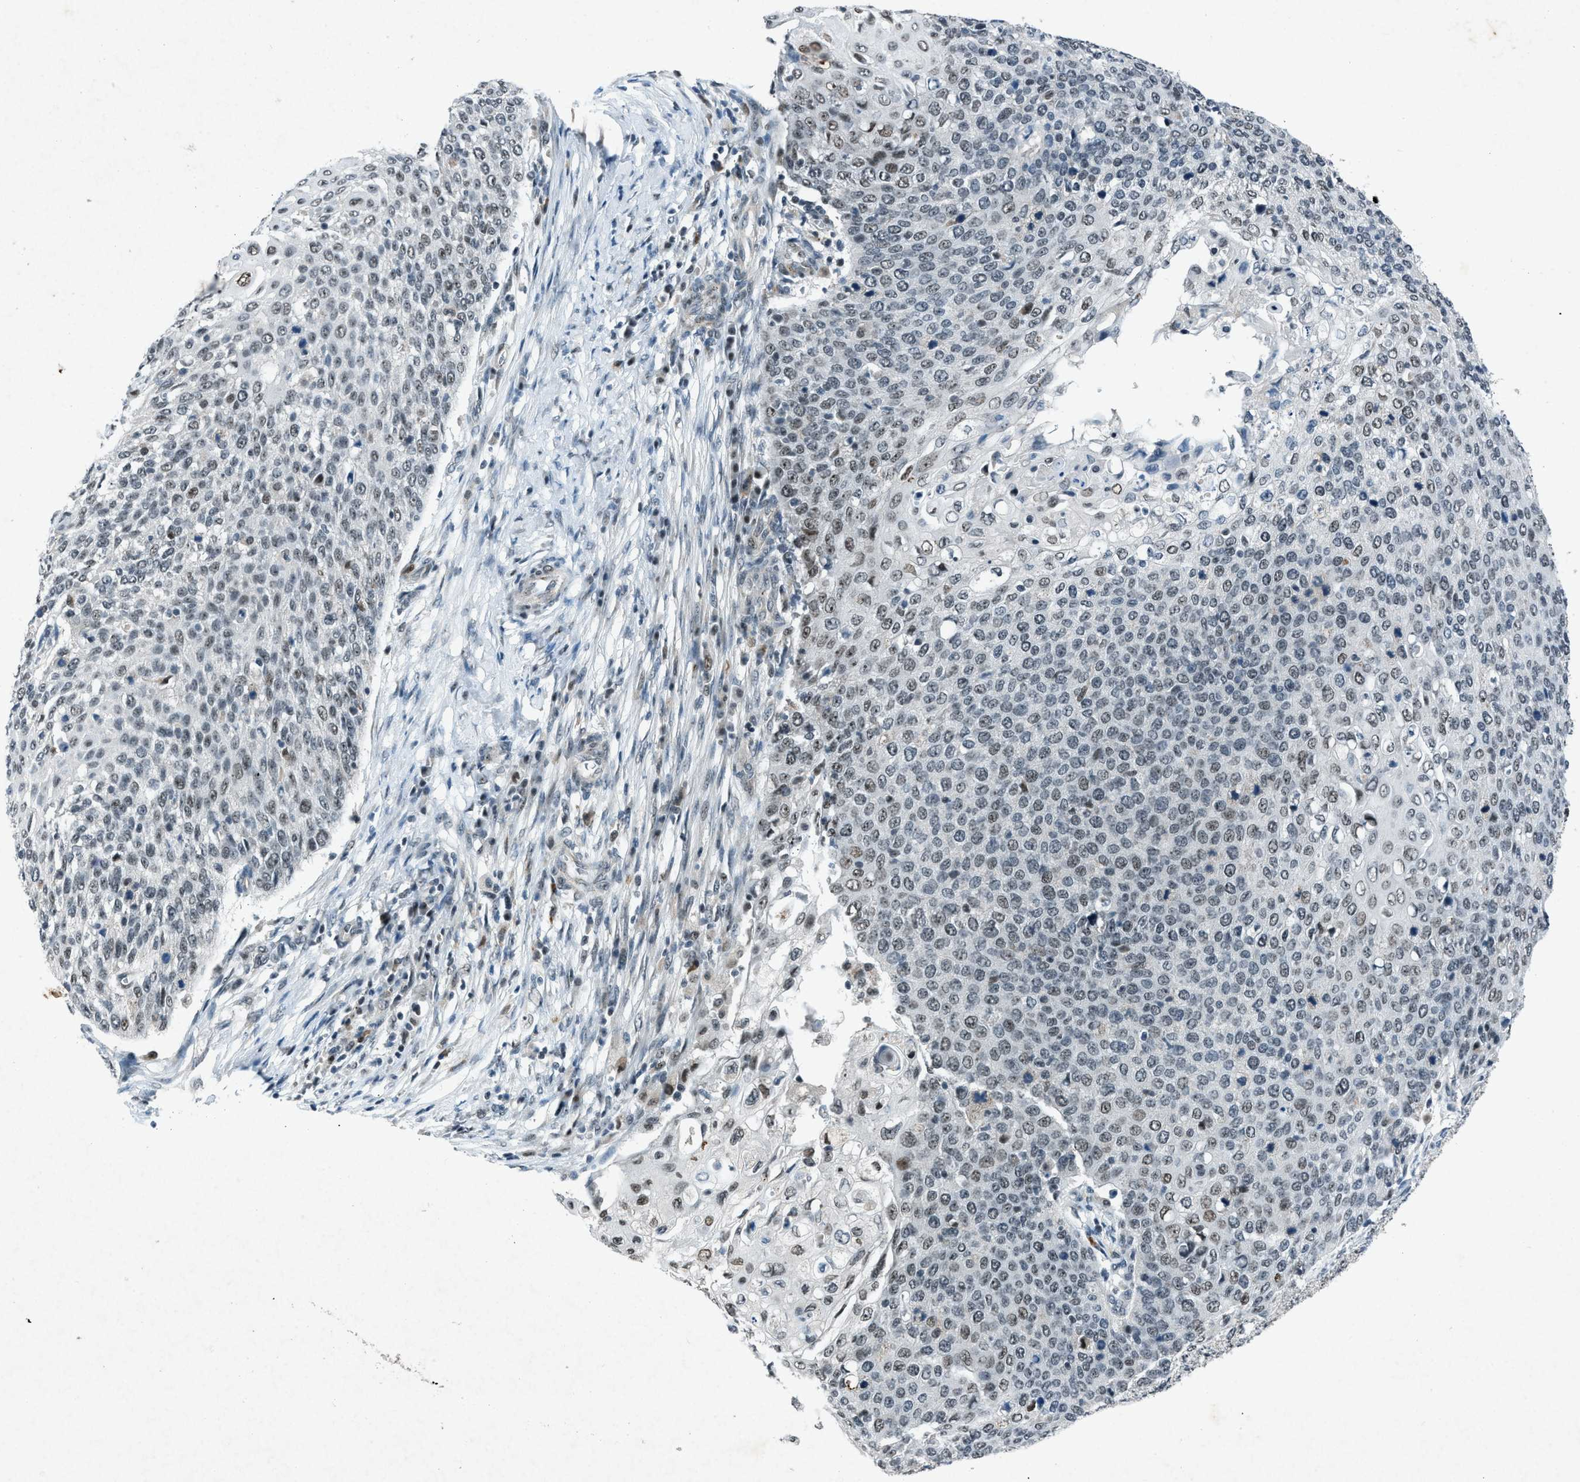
{"staining": {"intensity": "weak", "quantity": "25%-75%", "location": "nuclear"}, "tissue": "cervical cancer", "cell_type": "Tumor cells", "image_type": "cancer", "snomed": [{"axis": "morphology", "description": "Squamous cell carcinoma, NOS"}, {"axis": "topography", "description": "Cervix"}], "caption": "Cervical cancer (squamous cell carcinoma) was stained to show a protein in brown. There is low levels of weak nuclear staining in approximately 25%-75% of tumor cells.", "gene": "ADCY1", "patient": {"sex": "female", "age": 39}}